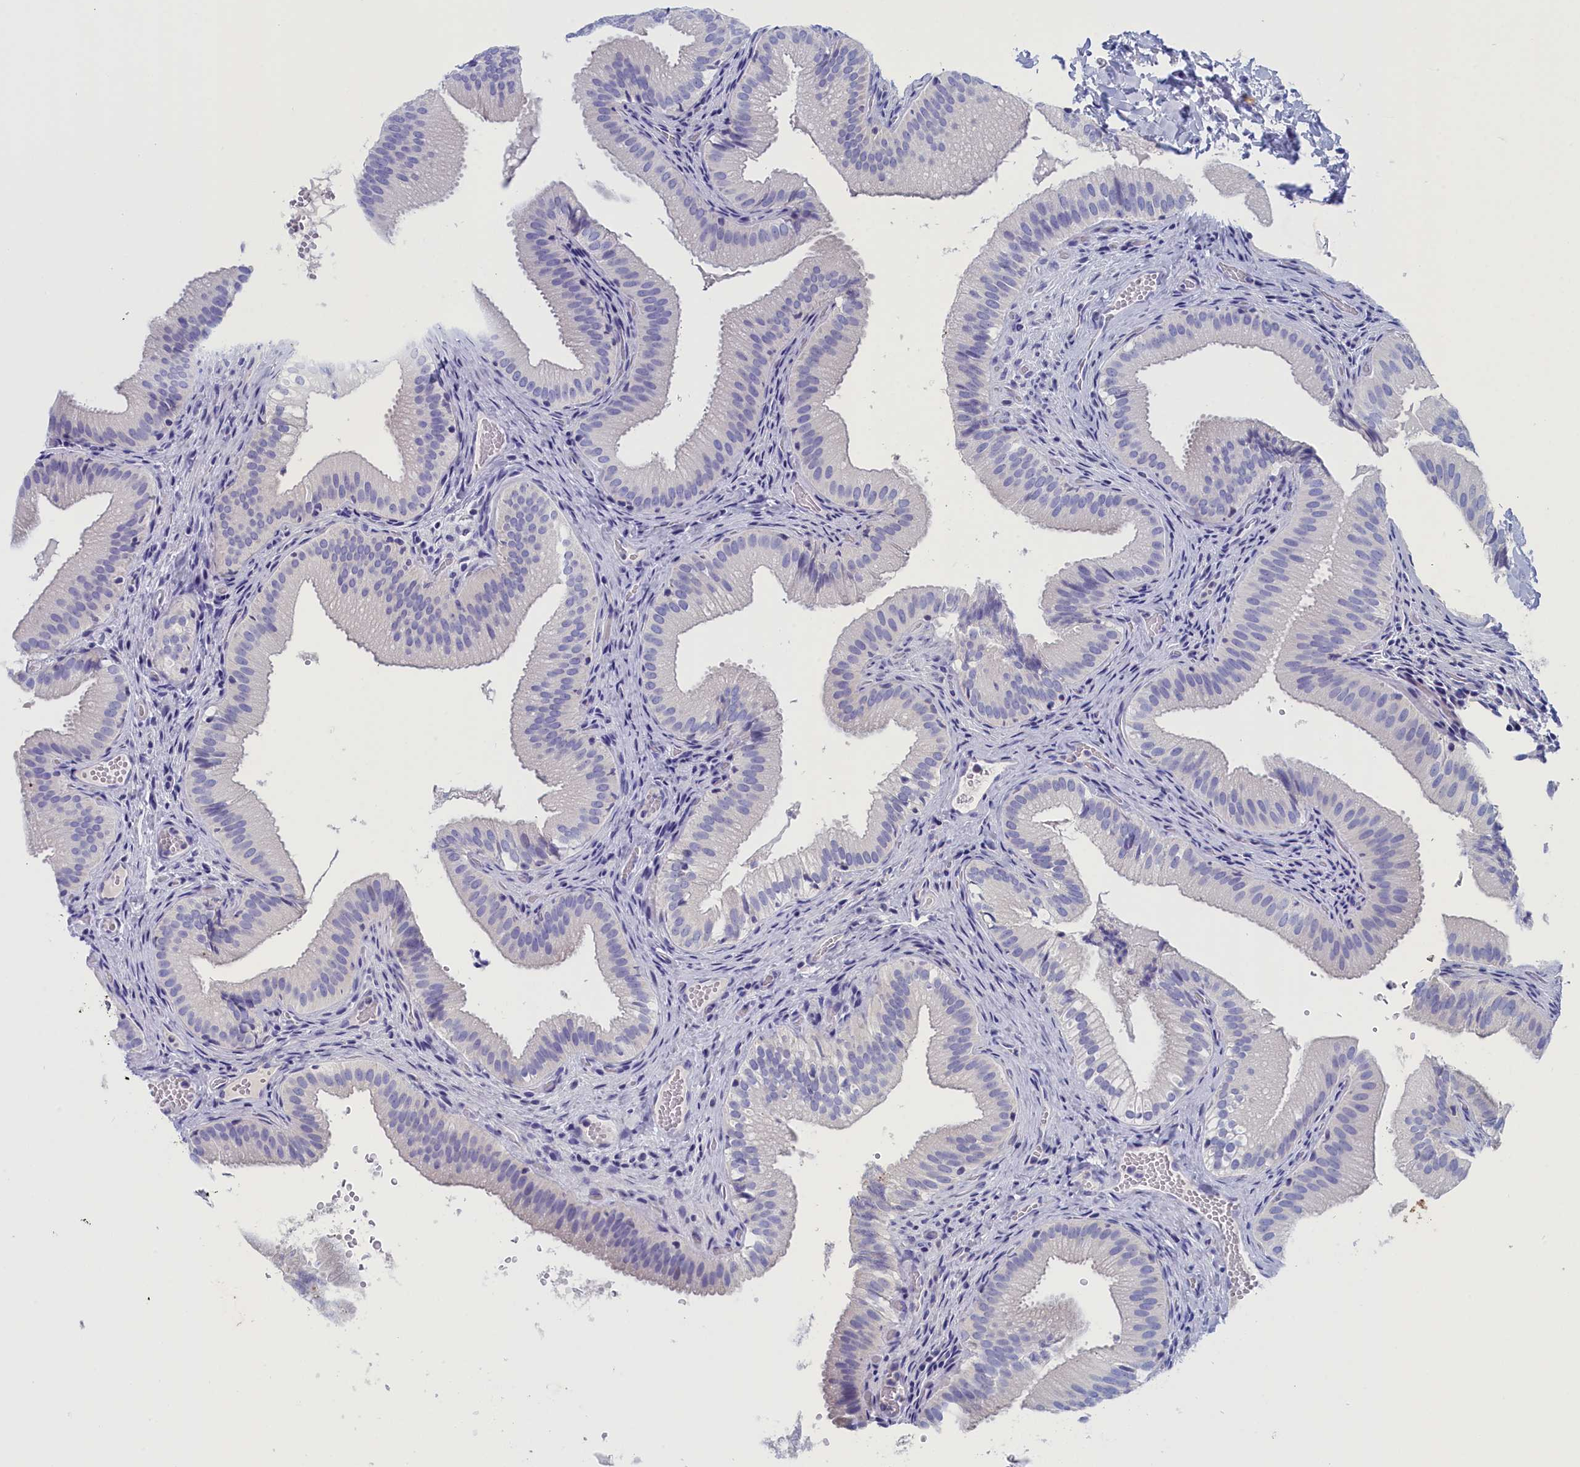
{"staining": {"intensity": "negative", "quantity": "none", "location": "none"}, "tissue": "gallbladder", "cell_type": "Glandular cells", "image_type": "normal", "snomed": [{"axis": "morphology", "description": "Normal tissue, NOS"}, {"axis": "topography", "description": "Gallbladder"}], "caption": "Immunohistochemical staining of unremarkable gallbladder demonstrates no significant expression in glandular cells. (DAB immunohistochemistry (IHC), high magnification).", "gene": "ANKRD2", "patient": {"sex": "female", "age": 30}}